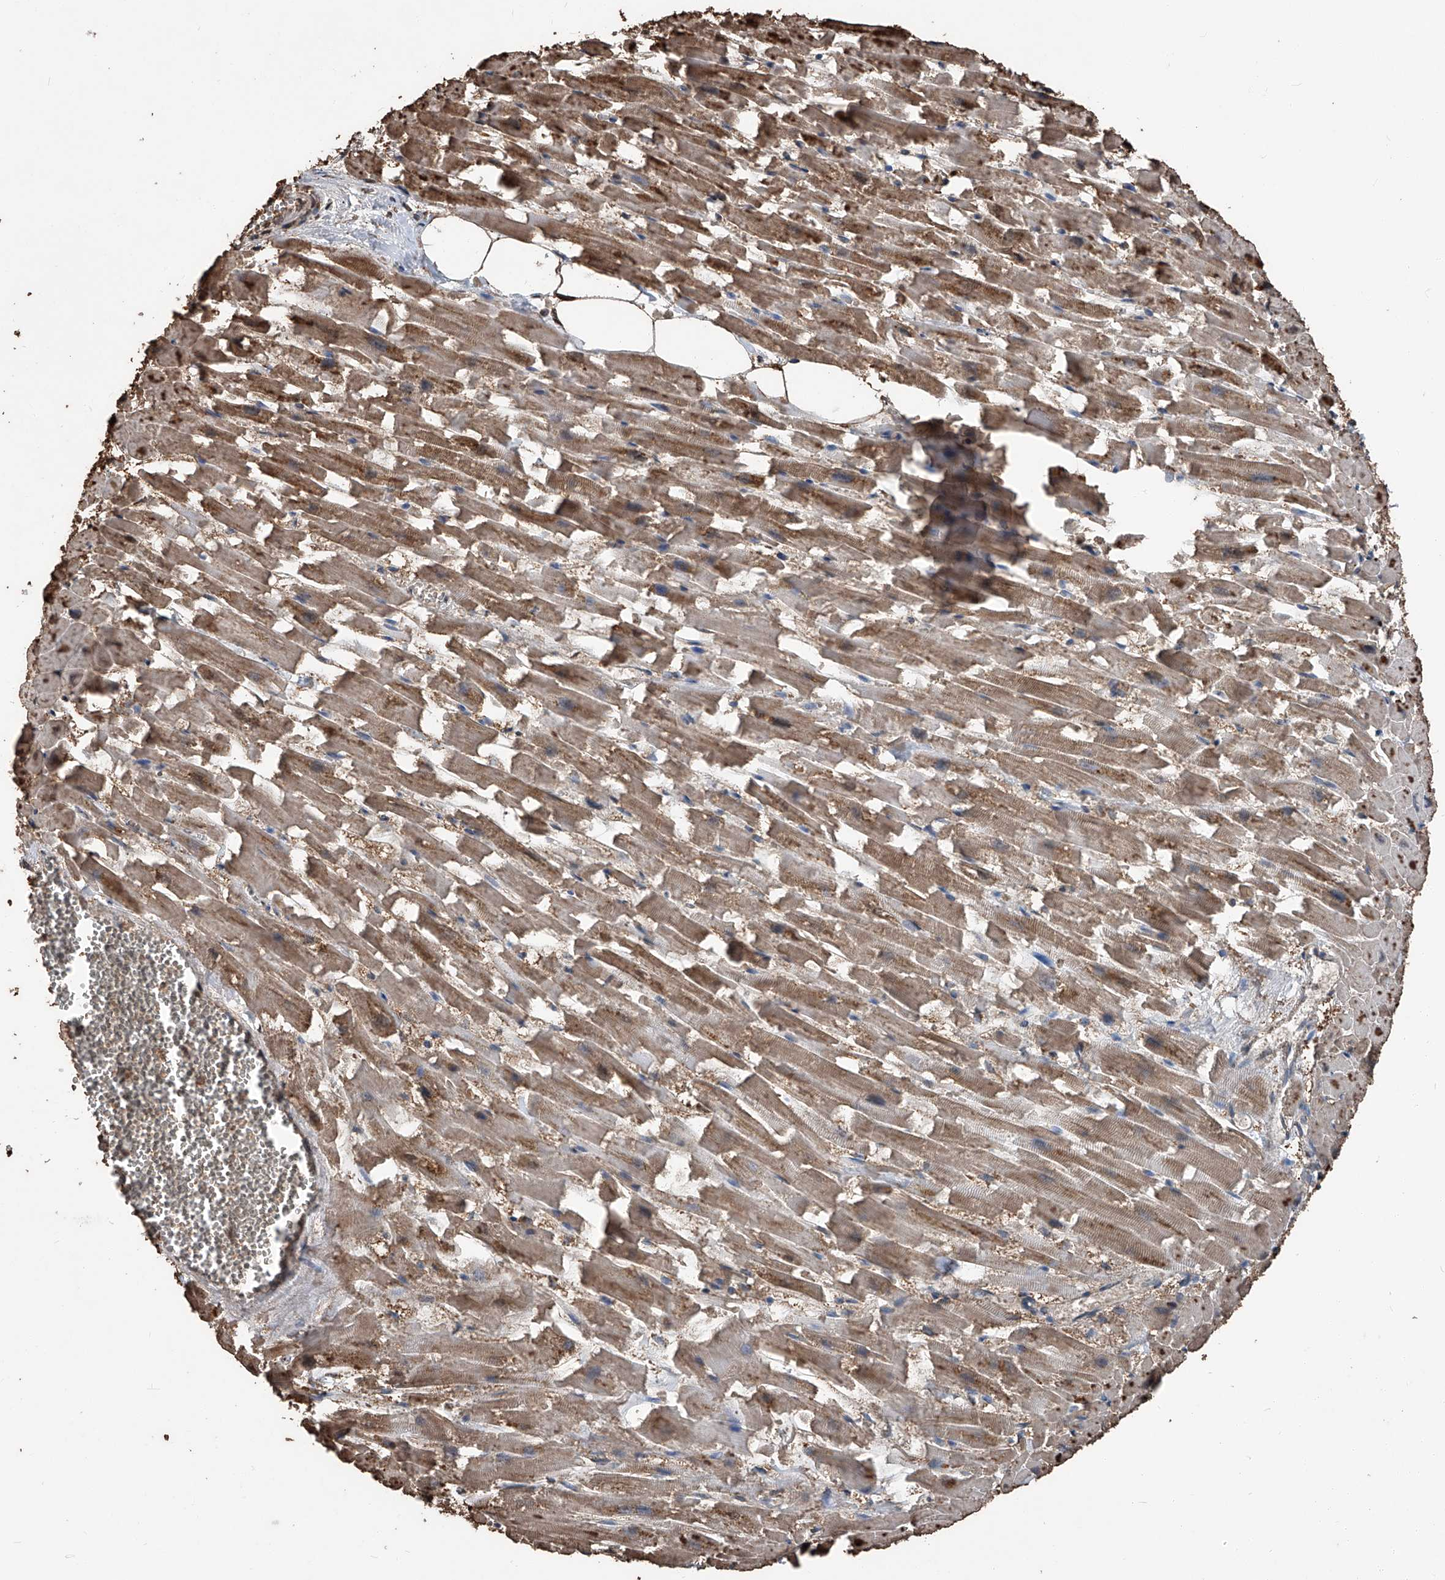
{"staining": {"intensity": "moderate", "quantity": ">75%", "location": "cytoplasmic/membranous"}, "tissue": "heart muscle", "cell_type": "Cardiomyocytes", "image_type": "normal", "snomed": [{"axis": "morphology", "description": "Normal tissue, NOS"}, {"axis": "topography", "description": "Heart"}], "caption": "A high-resolution image shows IHC staining of unremarkable heart muscle, which reveals moderate cytoplasmic/membranous expression in about >75% of cardiomyocytes. (brown staining indicates protein expression, while blue staining denotes nuclei).", "gene": "STARD7", "patient": {"sex": "female", "age": 64}}